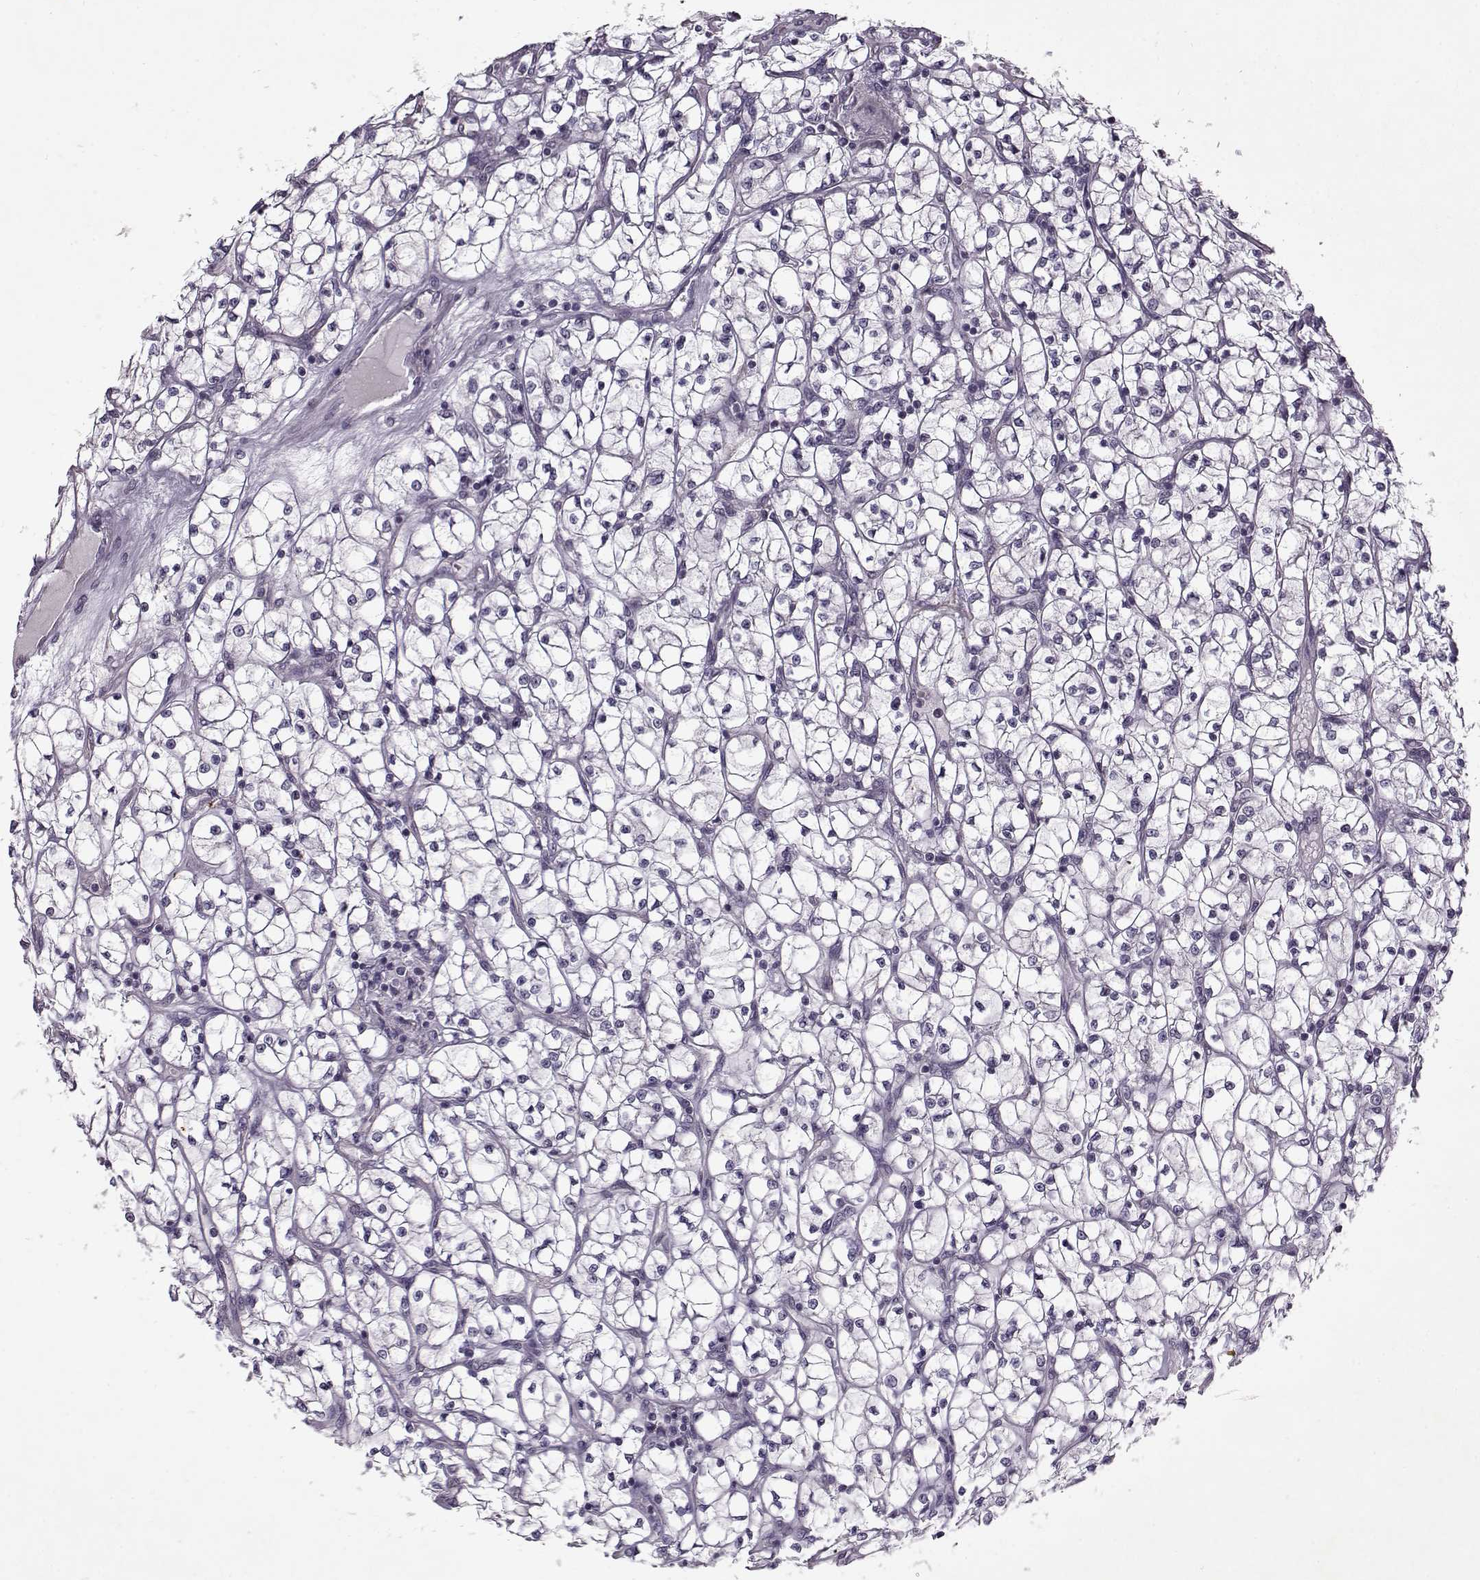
{"staining": {"intensity": "negative", "quantity": "none", "location": "none"}, "tissue": "renal cancer", "cell_type": "Tumor cells", "image_type": "cancer", "snomed": [{"axis": "morphology", "description": "Adenocarcinoma, NOS"}, {"axis": "topography", "description": "Kidney"}], "caption": "Immunohistochemistry image of neoplastic tissue: human renal cancer (adenocarcinoma) stained with DAB (3,3'-diaminobenzidine) shows no significant protein expression in tumor cells.", "gene": "KRT9", "patient": {"sex": "female", "age": 64}}